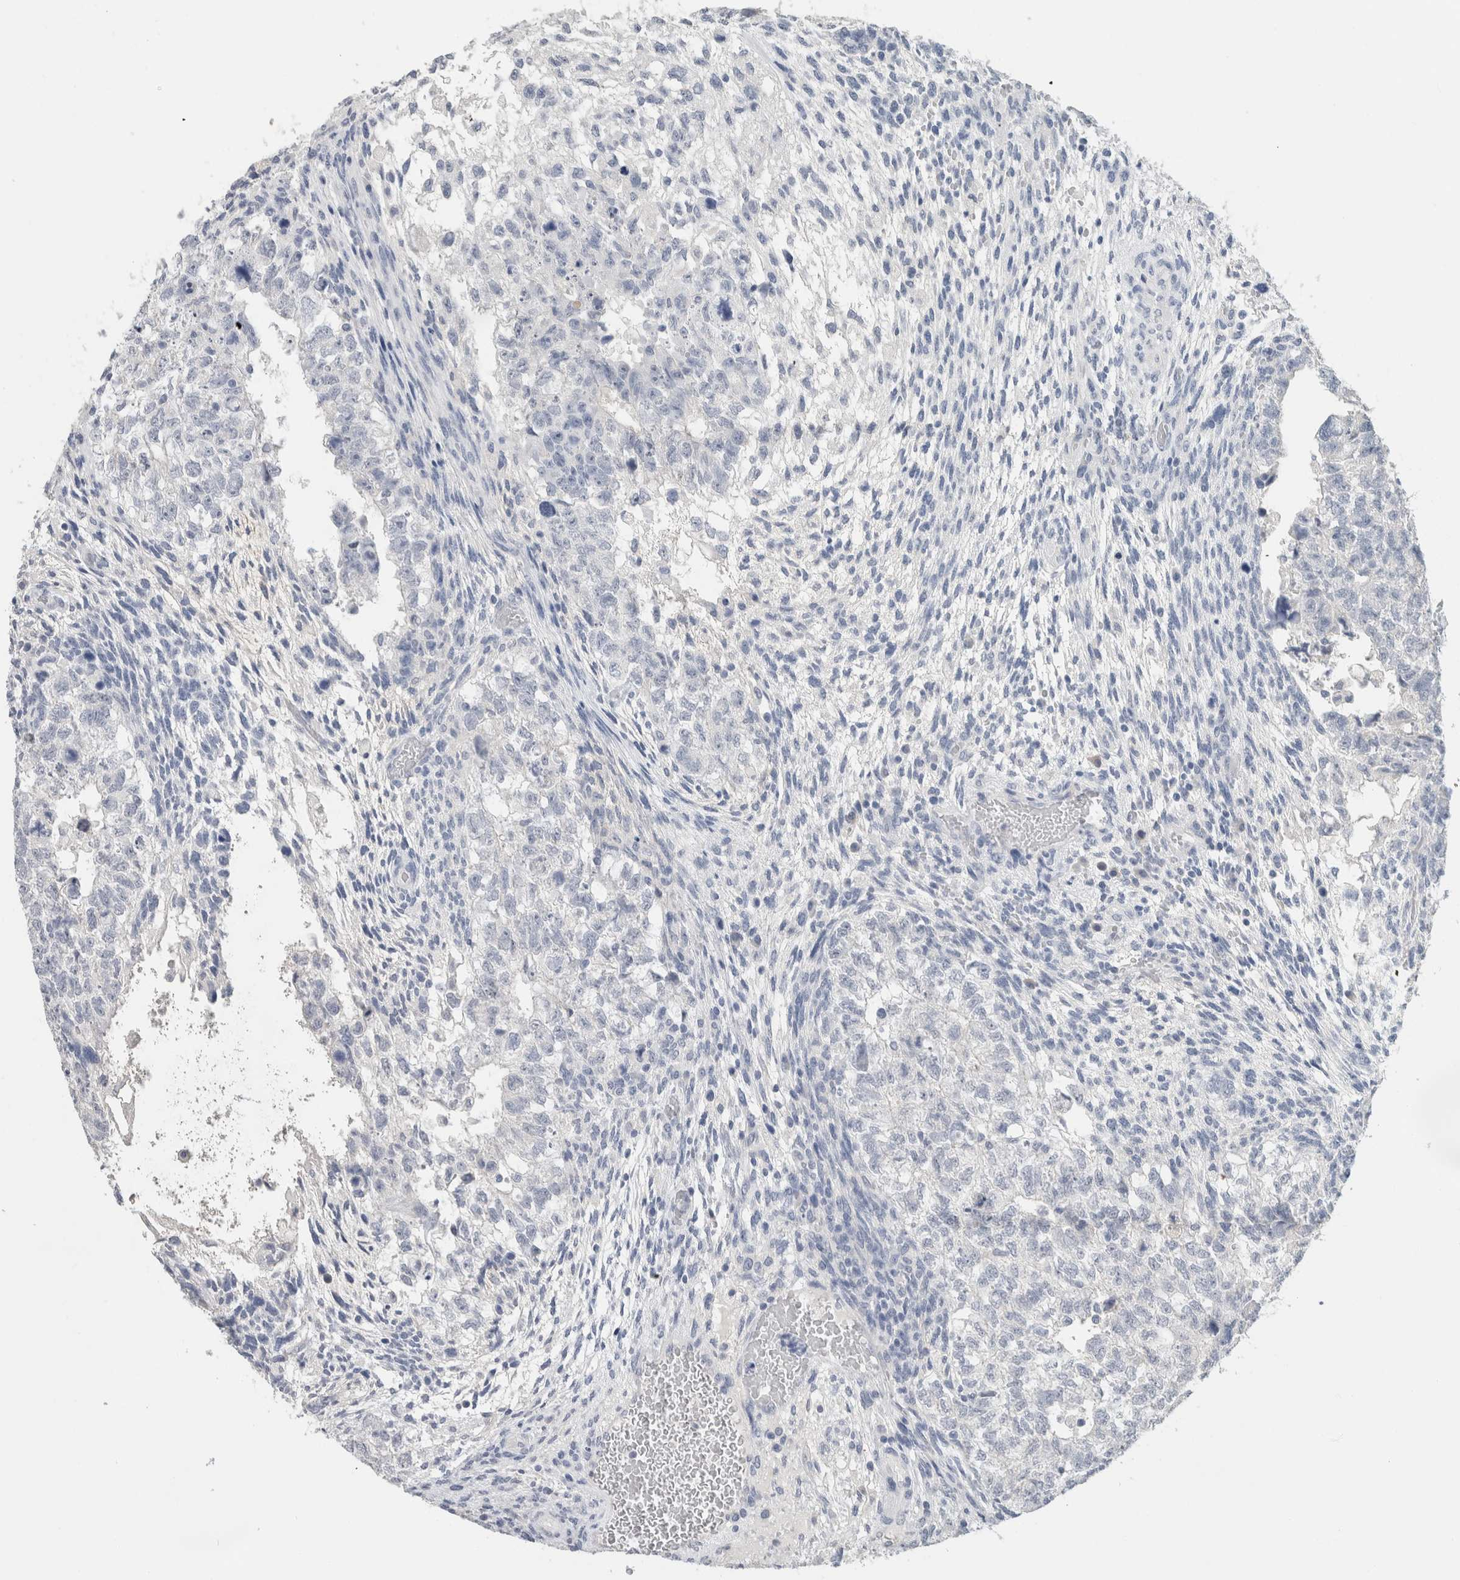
{"staining": {"intensity": "negative", "quantity": "none", "location": "none"}, "tissue": "testis cancer", "cell_type": "Tumor cells", "image_type": "cancer", "snomed": [{"axis": "morphology", "description": "Carcinoma, Embryonal, NOS"}, {"axis": "topography", "description": "Testis"}], "caption": "Protein analysis of testis cancer displays no significant expression in tumor cells.", "gene": "BCAN", "patient": {"sex": "male", "age": 36}}